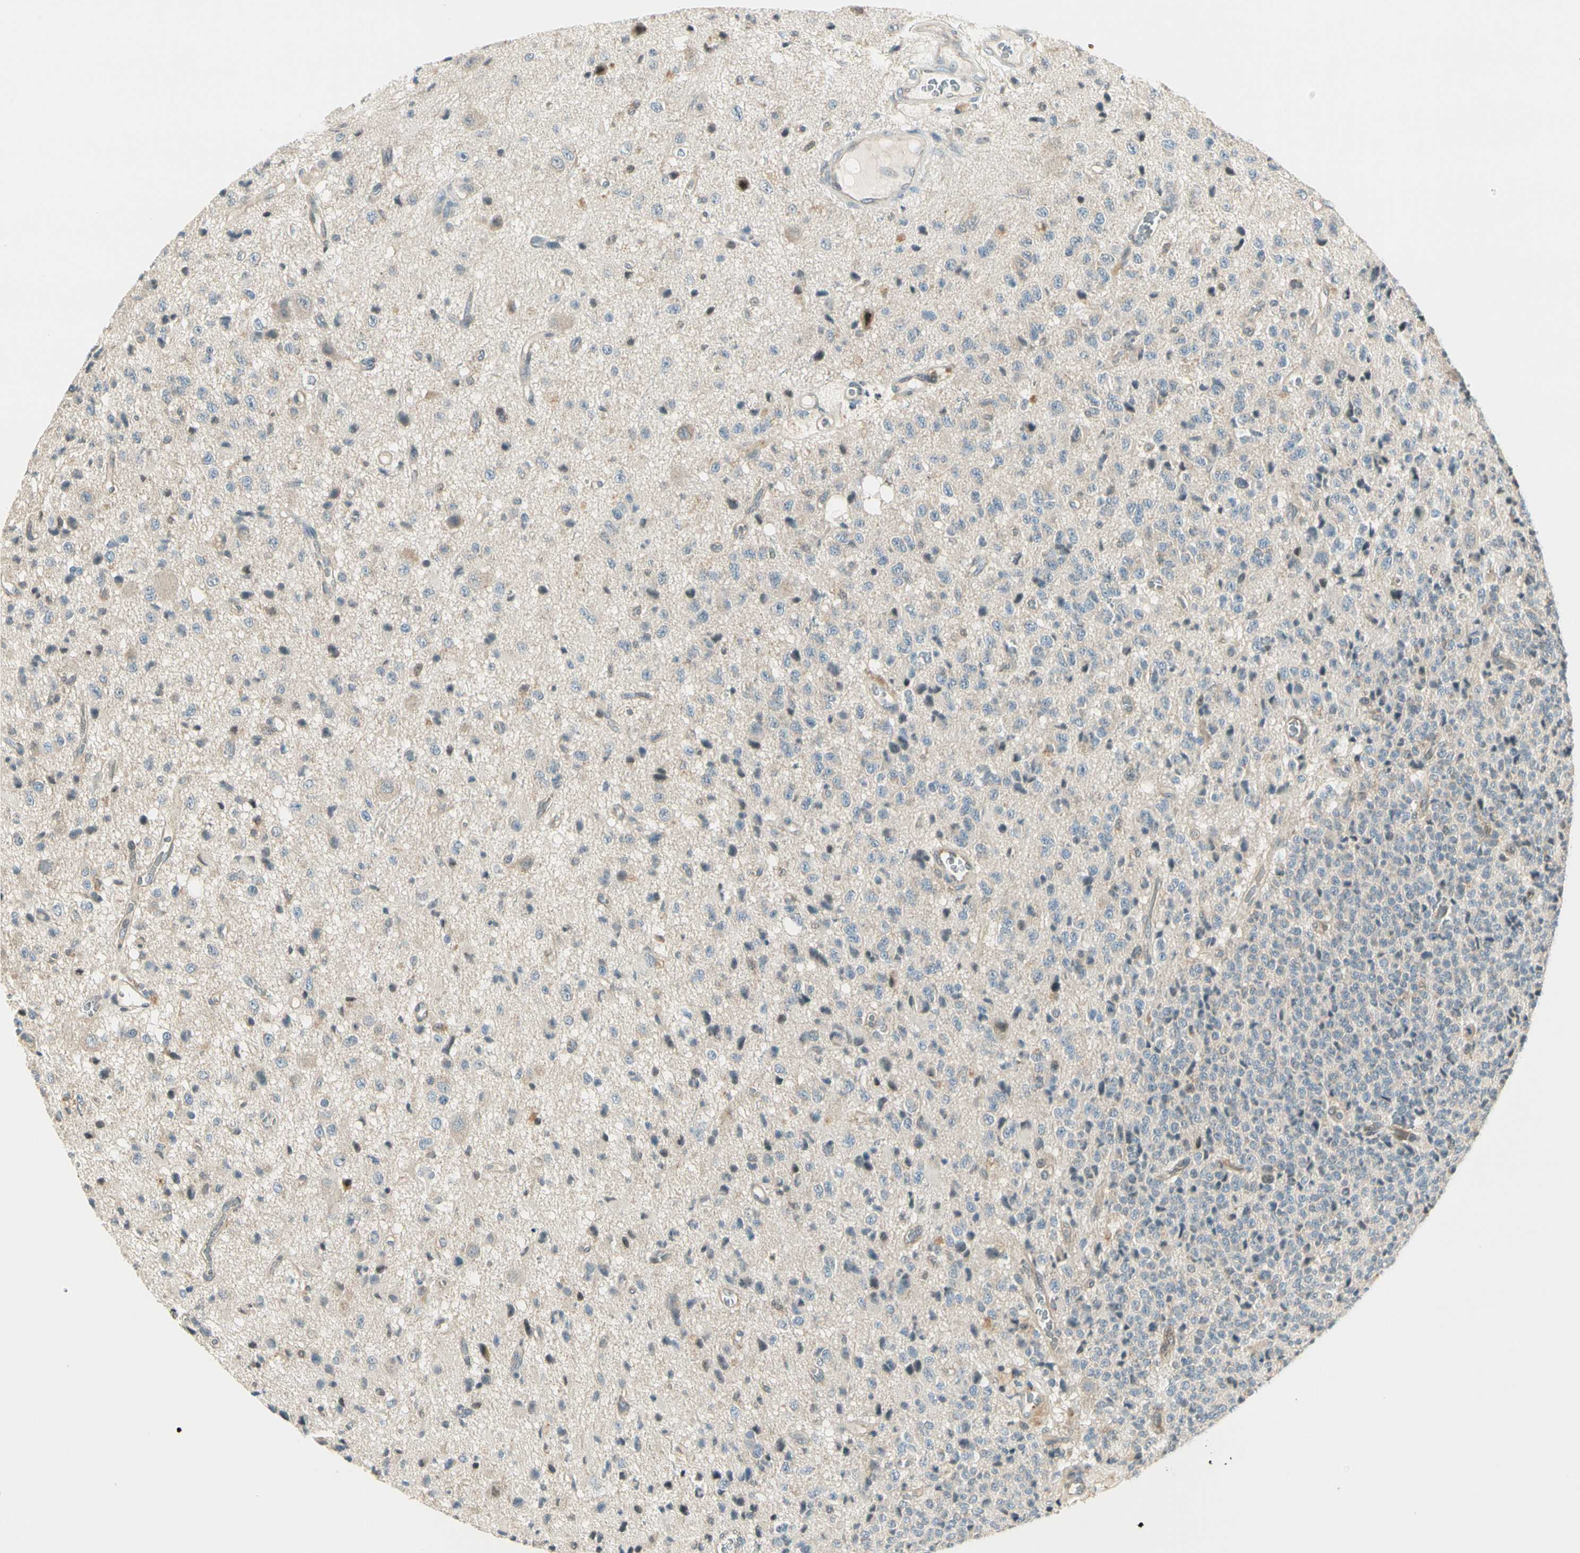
{"staining": {"intensity": "weak", "quantity": "<25%", "location": "cytoplasmic/membranous"}, "tissue": "glioma", "cell_type": "Tumor cells", "image_type": "cancer", "snomed": [{"axis": "morphology", "description": "Glioma, malignant, High grade"}, {"axis": "topography", "description": "pancreas cauda"}], "caption": "Malignant glioma (high-grade) was stained to show a protein in brown. There is no significant positivity in tumor cells. (DAB IHC visualized using brightfield microscopy, high magnification).", "gene": "SVBP", "patient": {"sex": "male", "age": 60}}